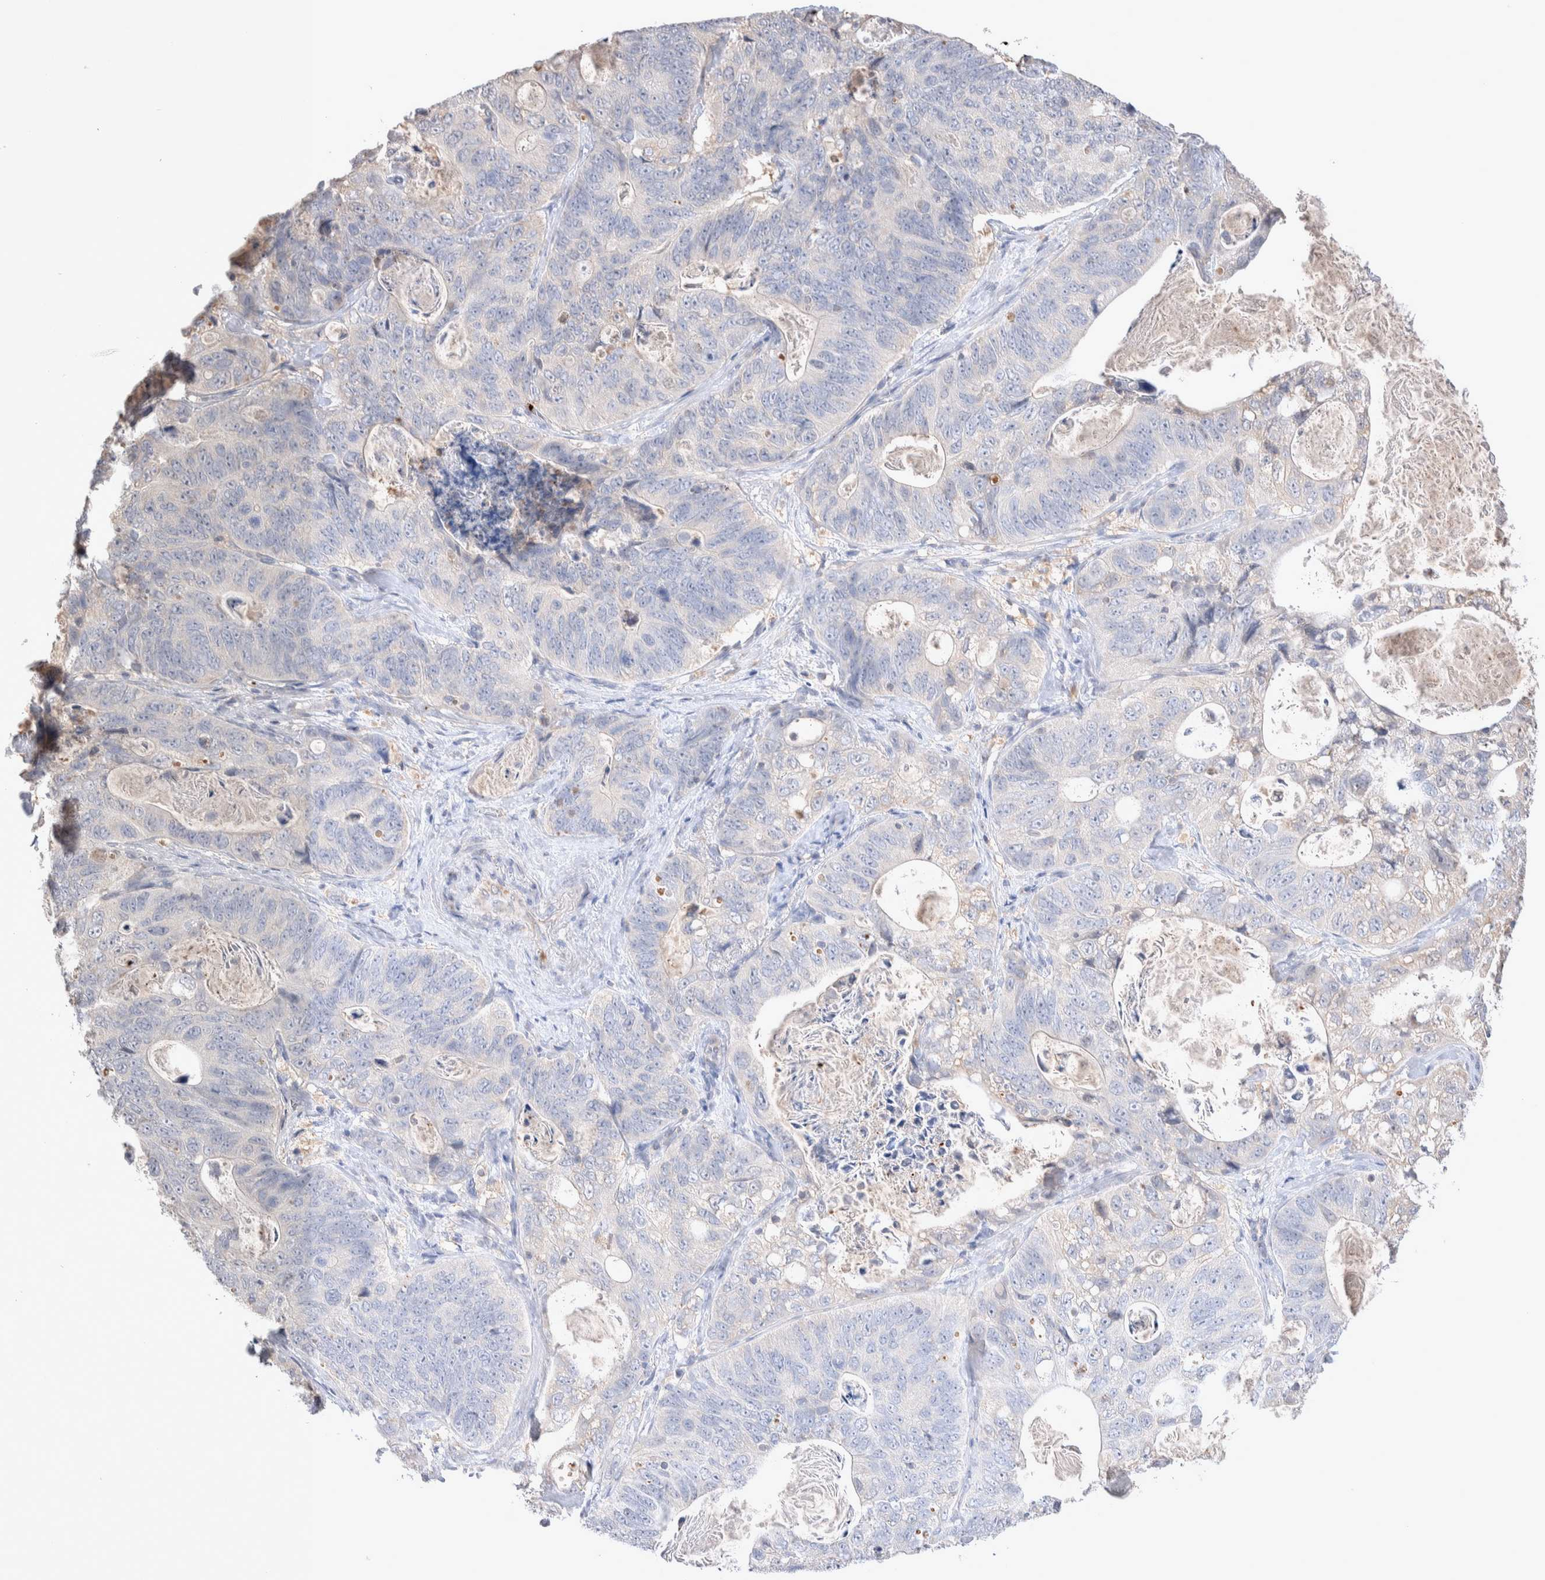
{"staining": {"intensity": "negative", "quantity": "none", "location": "none"}, "tissue": "stomach cancer", "cell_type": "Tumor cells", "image_type": "cancer", "snomed": [{"axis": "morphology", "description": "Normal tissue, NOS"}, {"axis": "morphology", "description": "Adenocarcinoma, NOS"}, {"axis": "topography", "description": "Stomach"}], "caption": "This histopathology image is of stomach cancer (adenocarcinoma) stained with immunohistochemistry (IHC) to label a protein in brown with the nuclei are counter-stained blue. There is no positivity in tumor cells.", "gene": "FFAR2", "patient": {"sex": "female", "age": 89}}